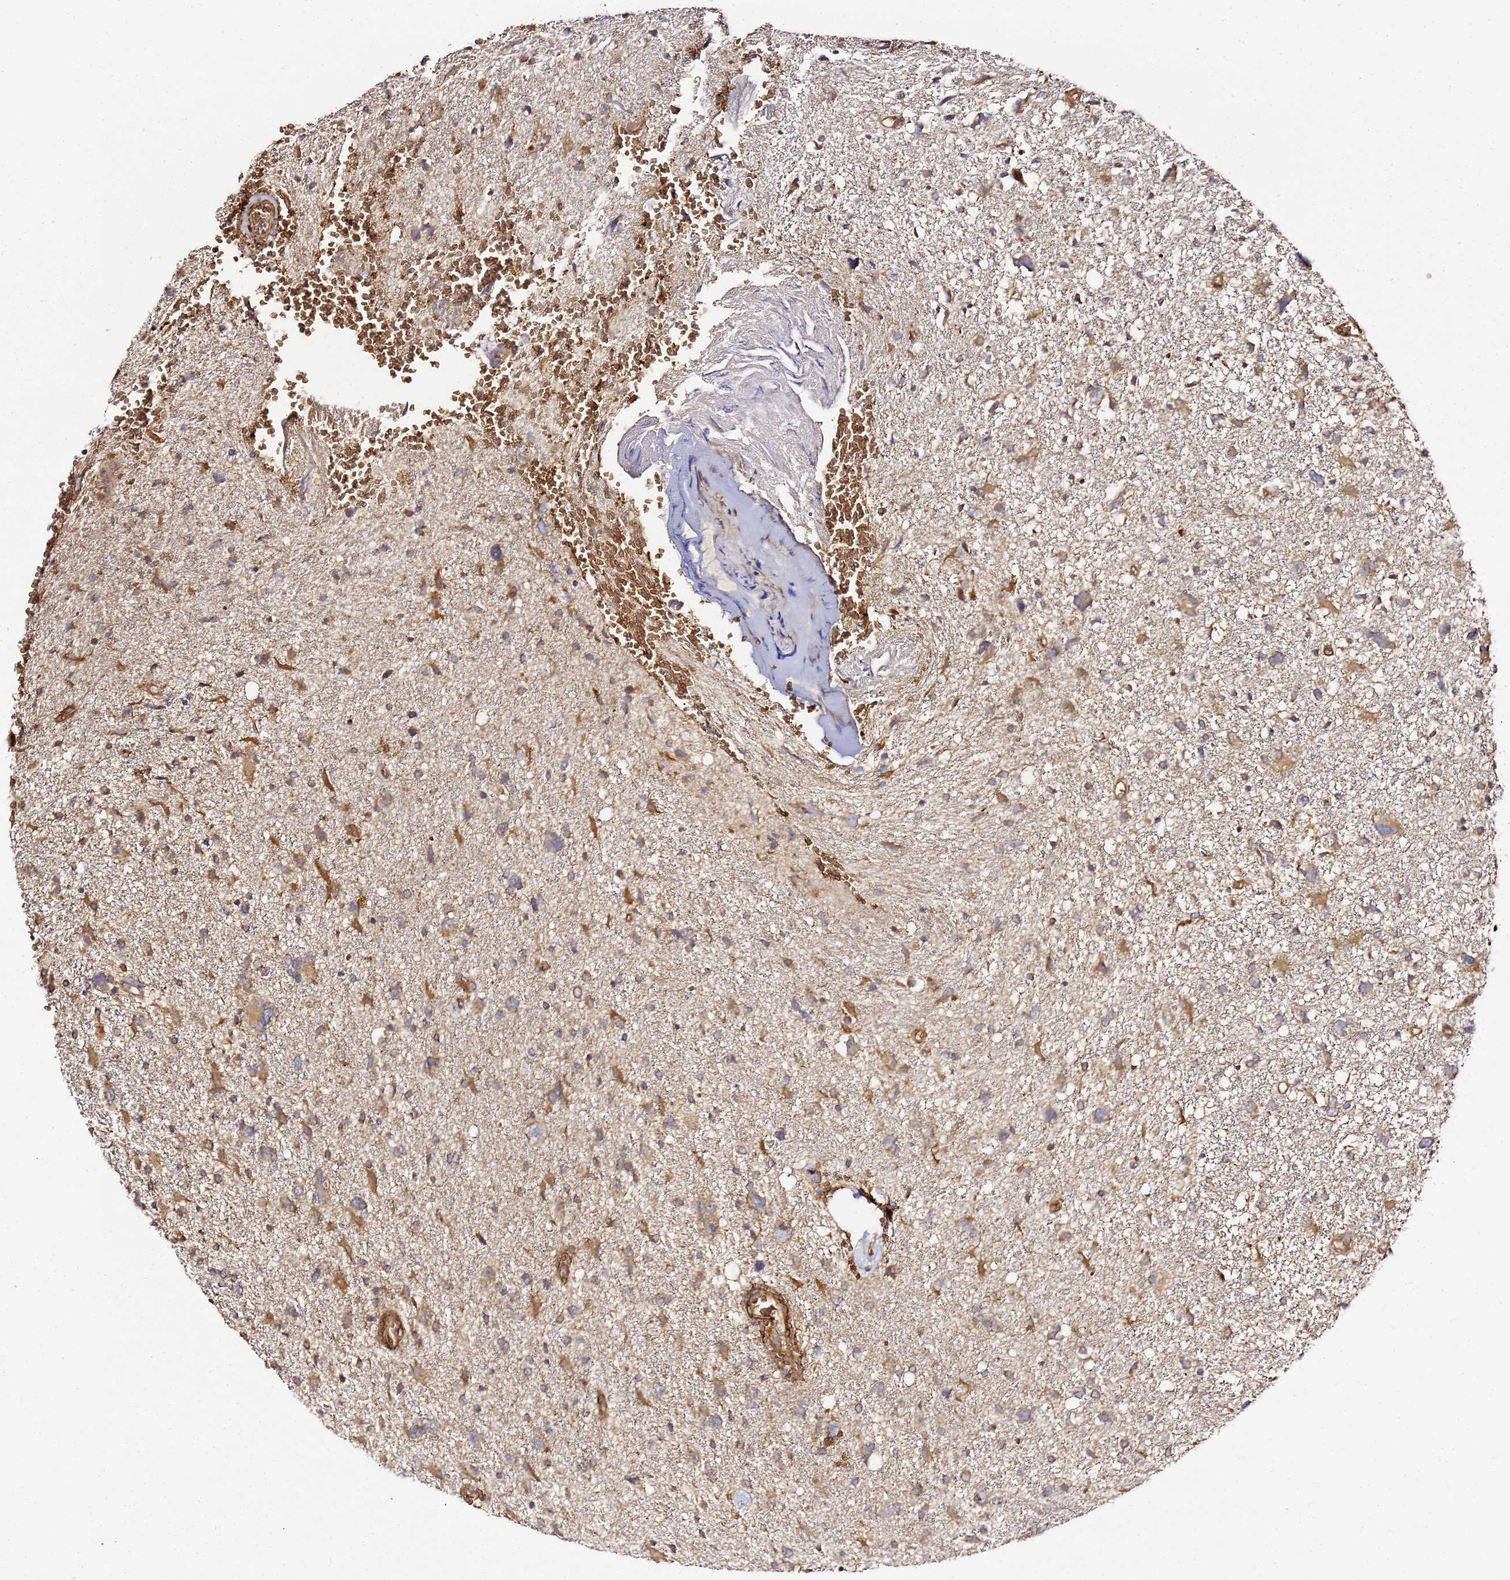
{"staining": {"intensity": "moderate", "quantity": ">75%", "location": "cytoplasmic/membranous"}, "tissue": "glioma", "cell_type": "Tumor cells", "image_type": "cancer", "snomed": [{"axis": "morphology", "description": "Glioma, malignant, High grade"}, {"axis": "topography", "description": "Brain"}], "caption": "Brown immunohistochemical staining in glioma exhibits moderate cytoplasmic/membranous positivity in approximately >75% of tumor cells. (DAB (3,3'-diaminobenzidine) = brown stain, brightfield microscopy at high magnification).", "gene": "TM2D2", "patient": {"sex": "male", "age": 61}}